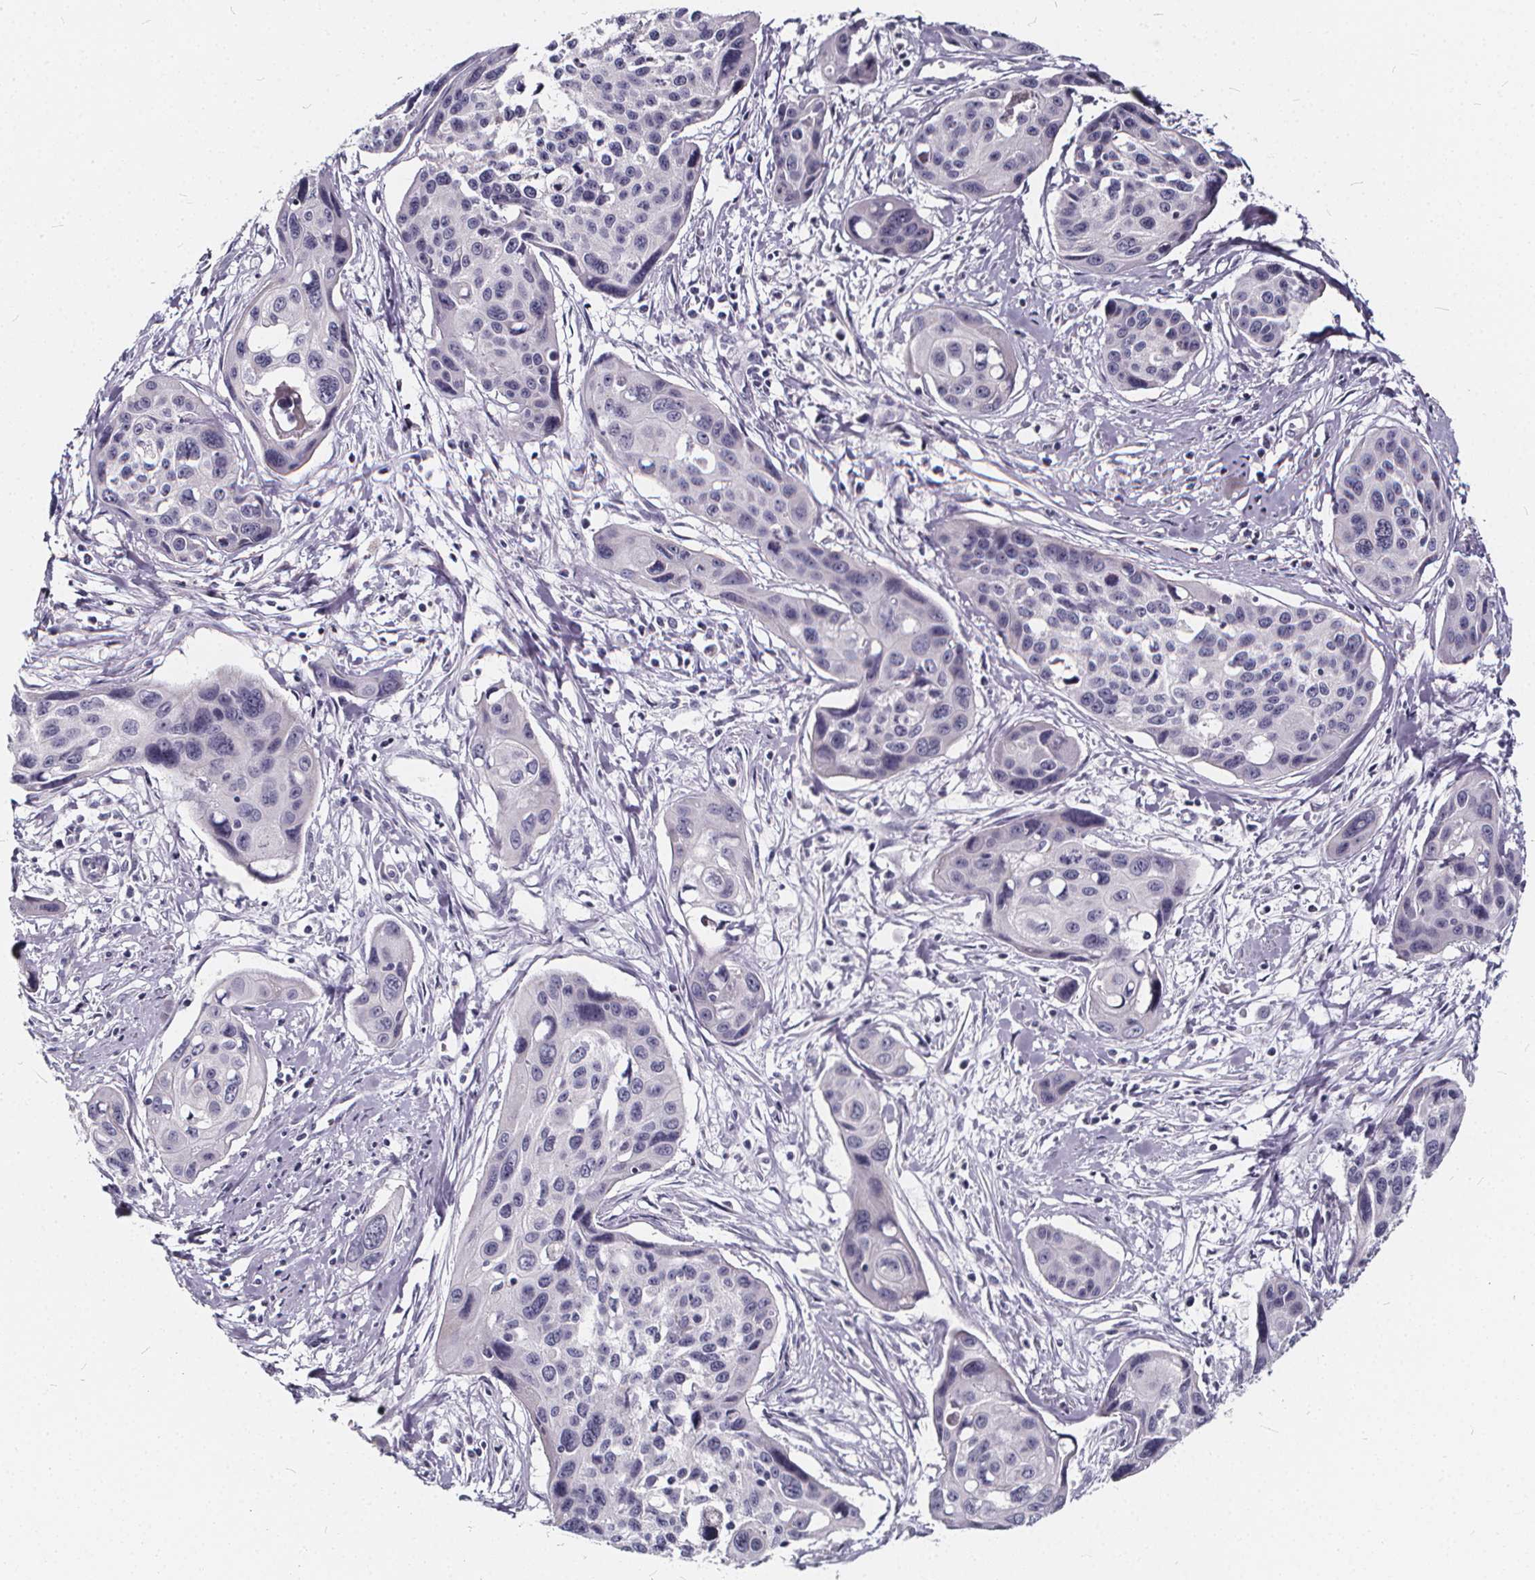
{"staining": {"intensity": "negative", "quantity": "none", "location": "none"}, "tissue": "cervical cancer", "cell_type": "Tumor cells", "image_type": "cancer", "snomed": [{"axis": "morphology", "description": "Squamous cell carcinoma, NOS"}, {"axis": "topography", "description": "Cervix"}], "caption": "An image of human cervical squamous cell carcinoma is negative for staining in tumor cells.", "gene": "SPEF2", "patient": {"sex": "female", "age": 31}}